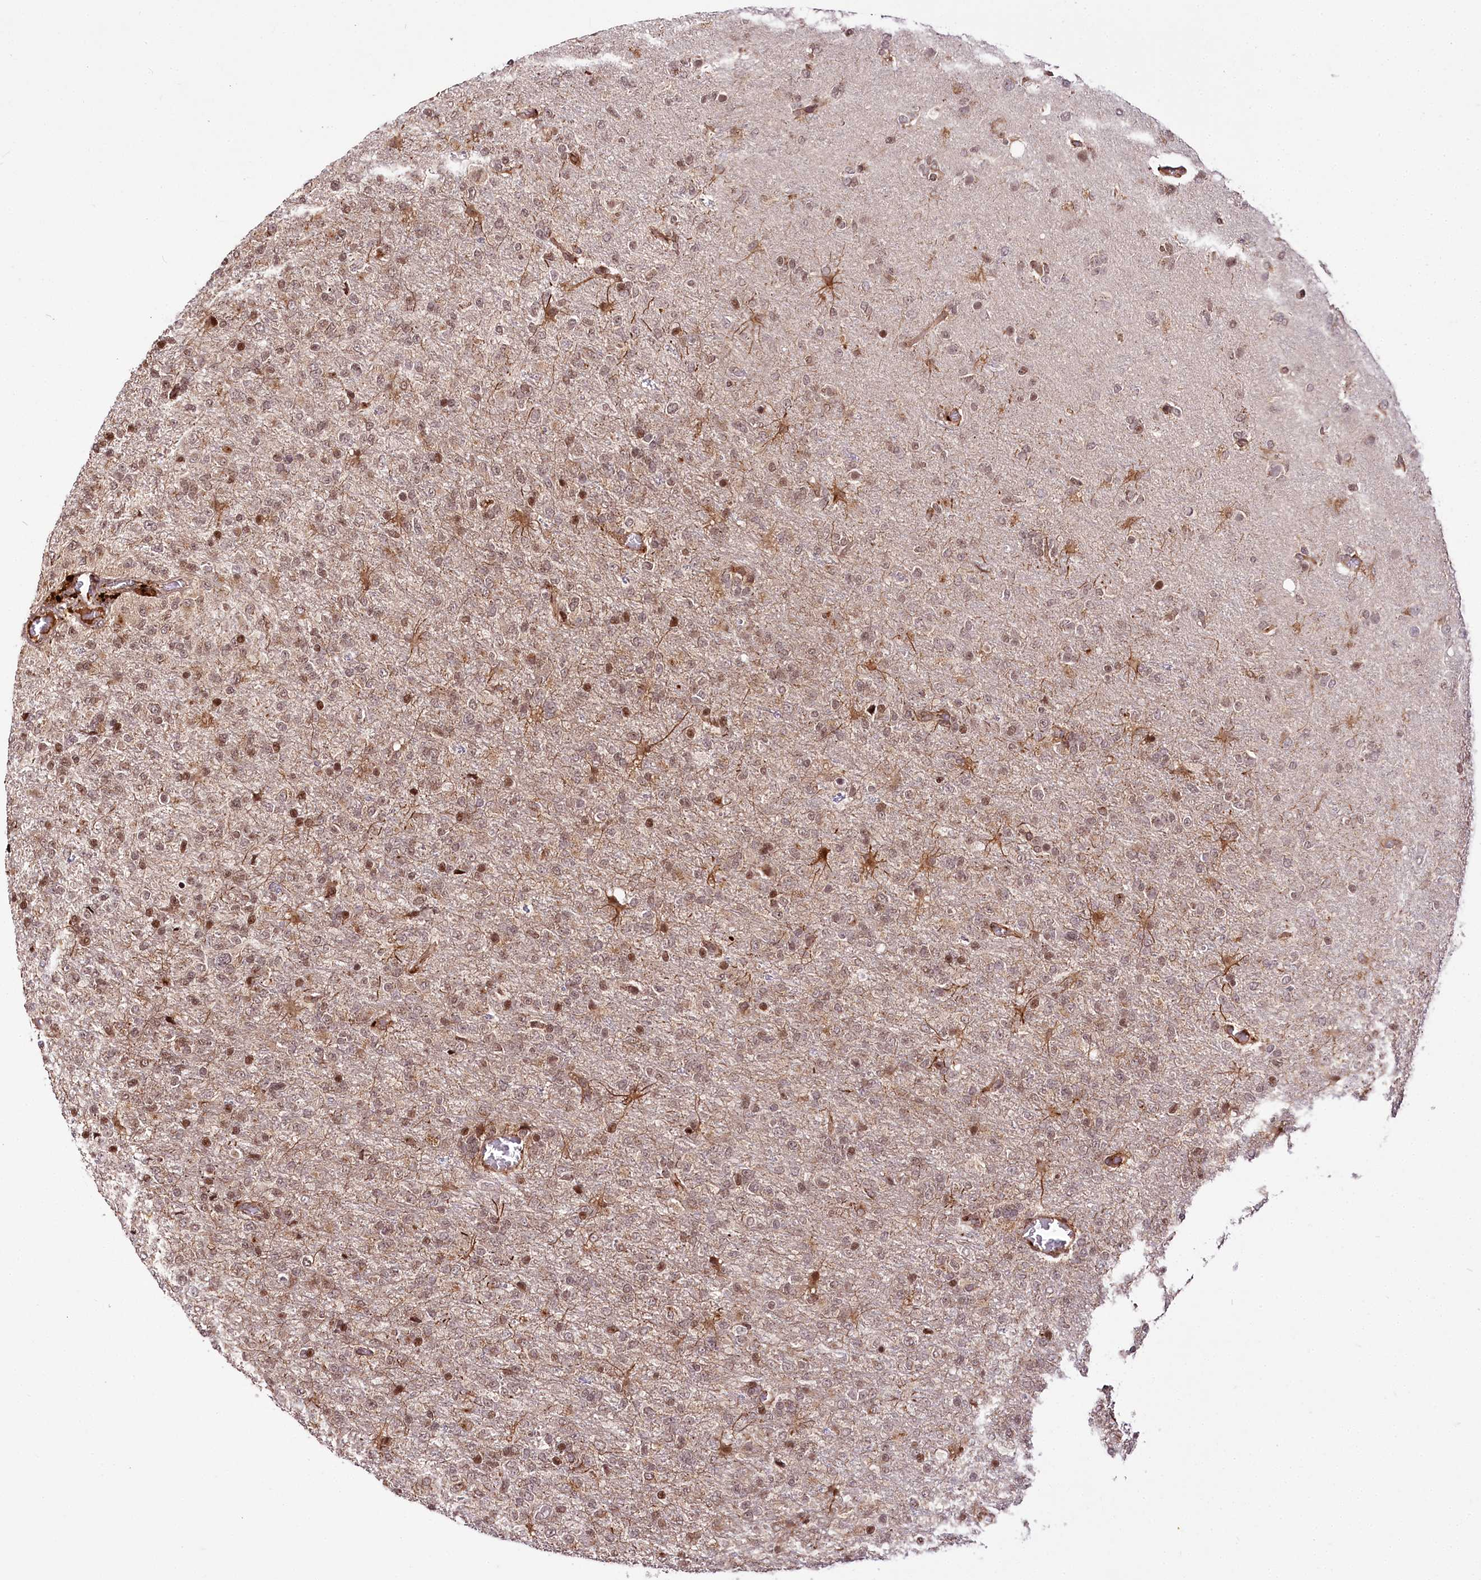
{"staining": {"intensity": "weak", "quantity": "25%-75%", "location": "nuclear"}, "tissue": "glioma", "cell_type": "Tumor cells", "image_type": "cancer", "snomed": [{"axis": "morphology", "description": "Glioma, malignant, High grade"}, {"axis": "topography", "description": "Brain"}], "caption": "Immunohistochemistry (IHC) of glioma reveals low levels of weak nuclear expression in about 25%-75% of tumor cells.", "gene": "HOXC8", "patient": {"sex": "female", "age": 74}}